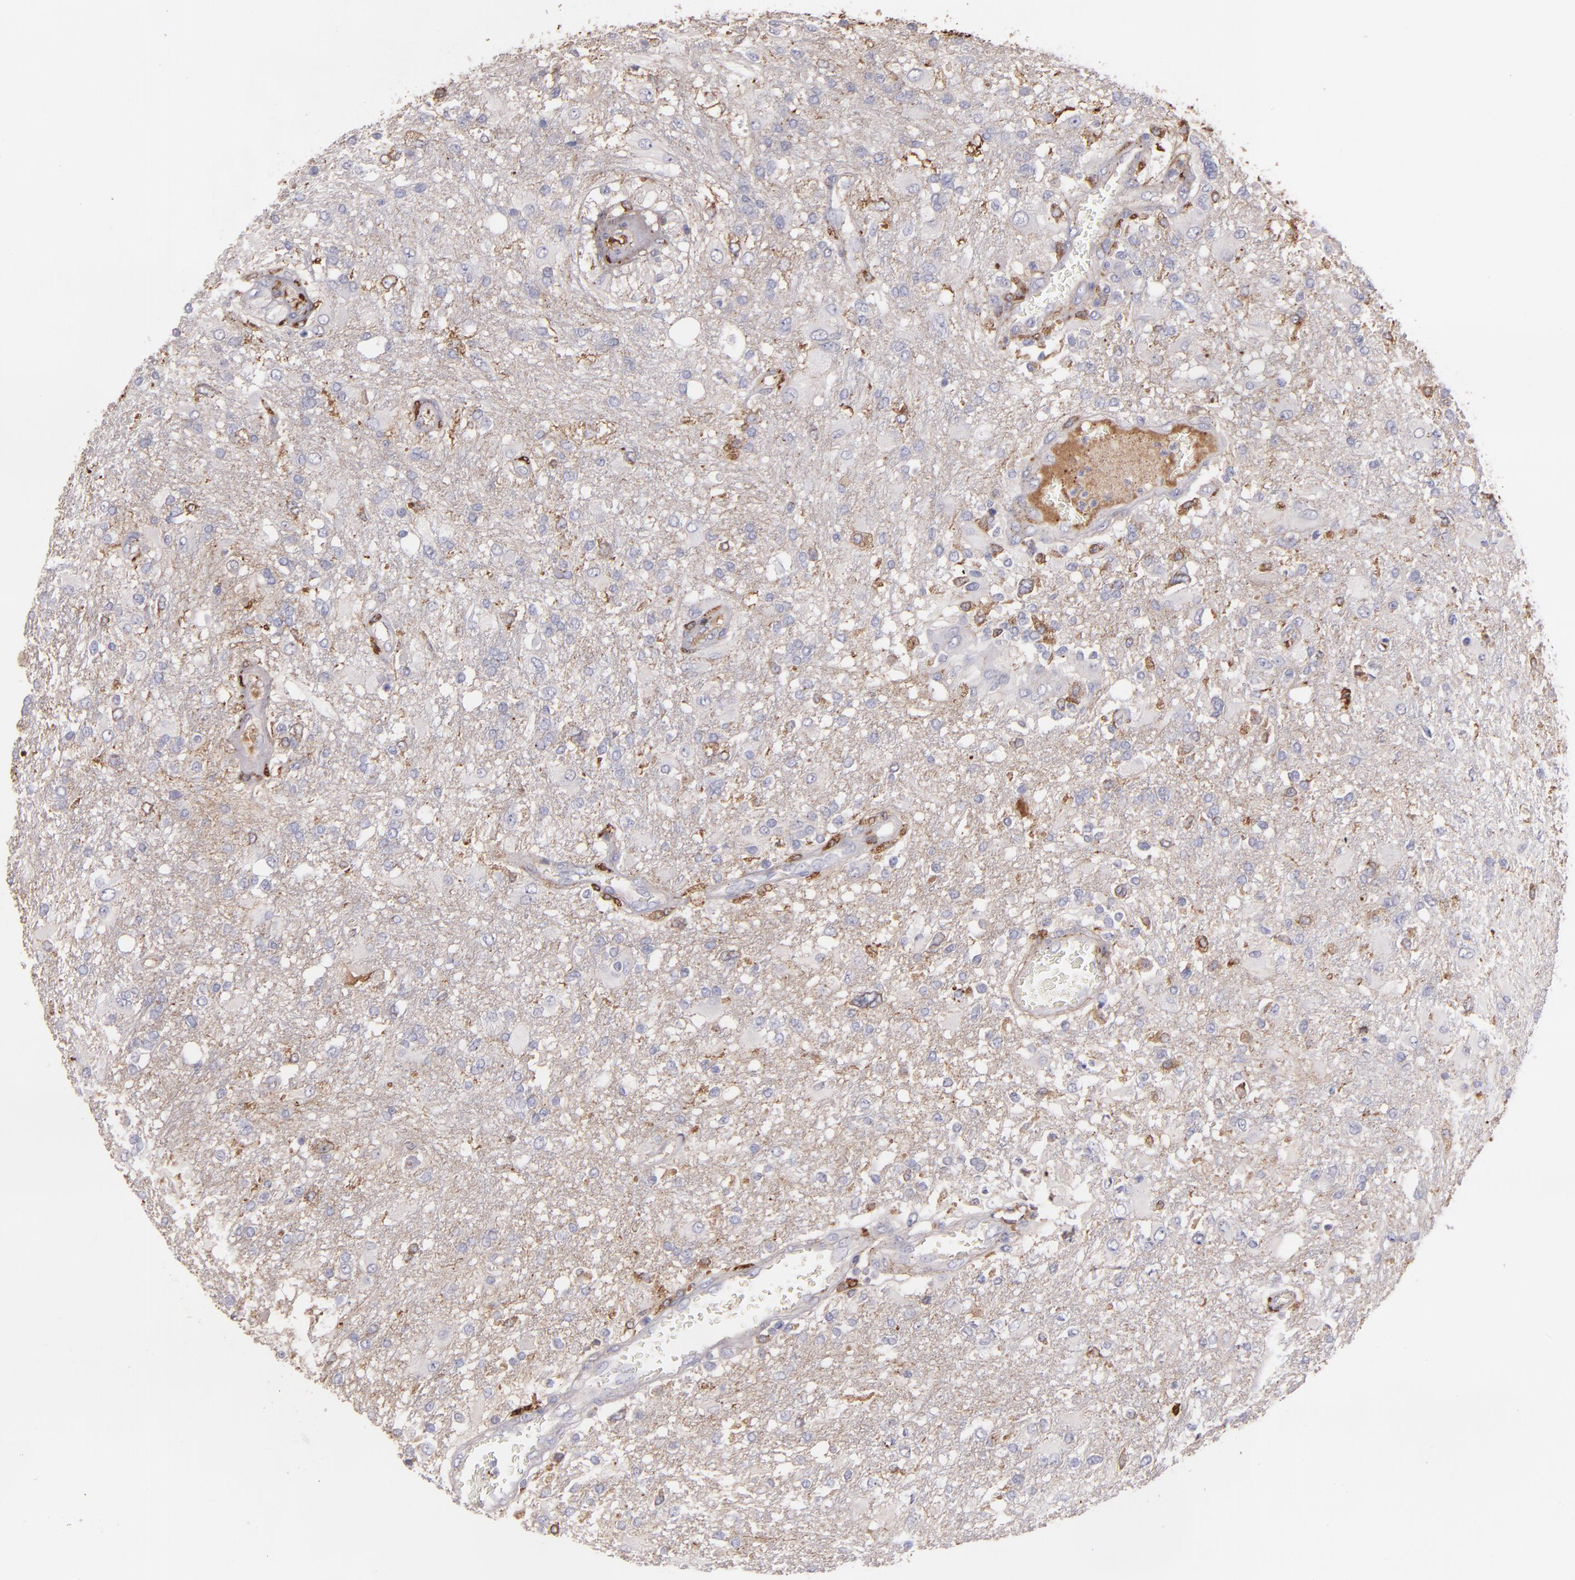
{"staining": {"intensity": "weak", "quantity": "<25%", "location": "cytoplasmic/membranous"}, "tissue": "glioma", "cell_type": "Tumor cells", "image_type": "cancer", "snomed": [{"axis": "morphology", "description": "Glioma, malignant, High grade"}, {"axis": "topography", "description": "Cerebral cortex"}], "caption": "The micrograph demonstrates no significant staining in tumor cells of glioma.", "gene": "C1QA", "patient": {"sex": "male", "age": 79}}